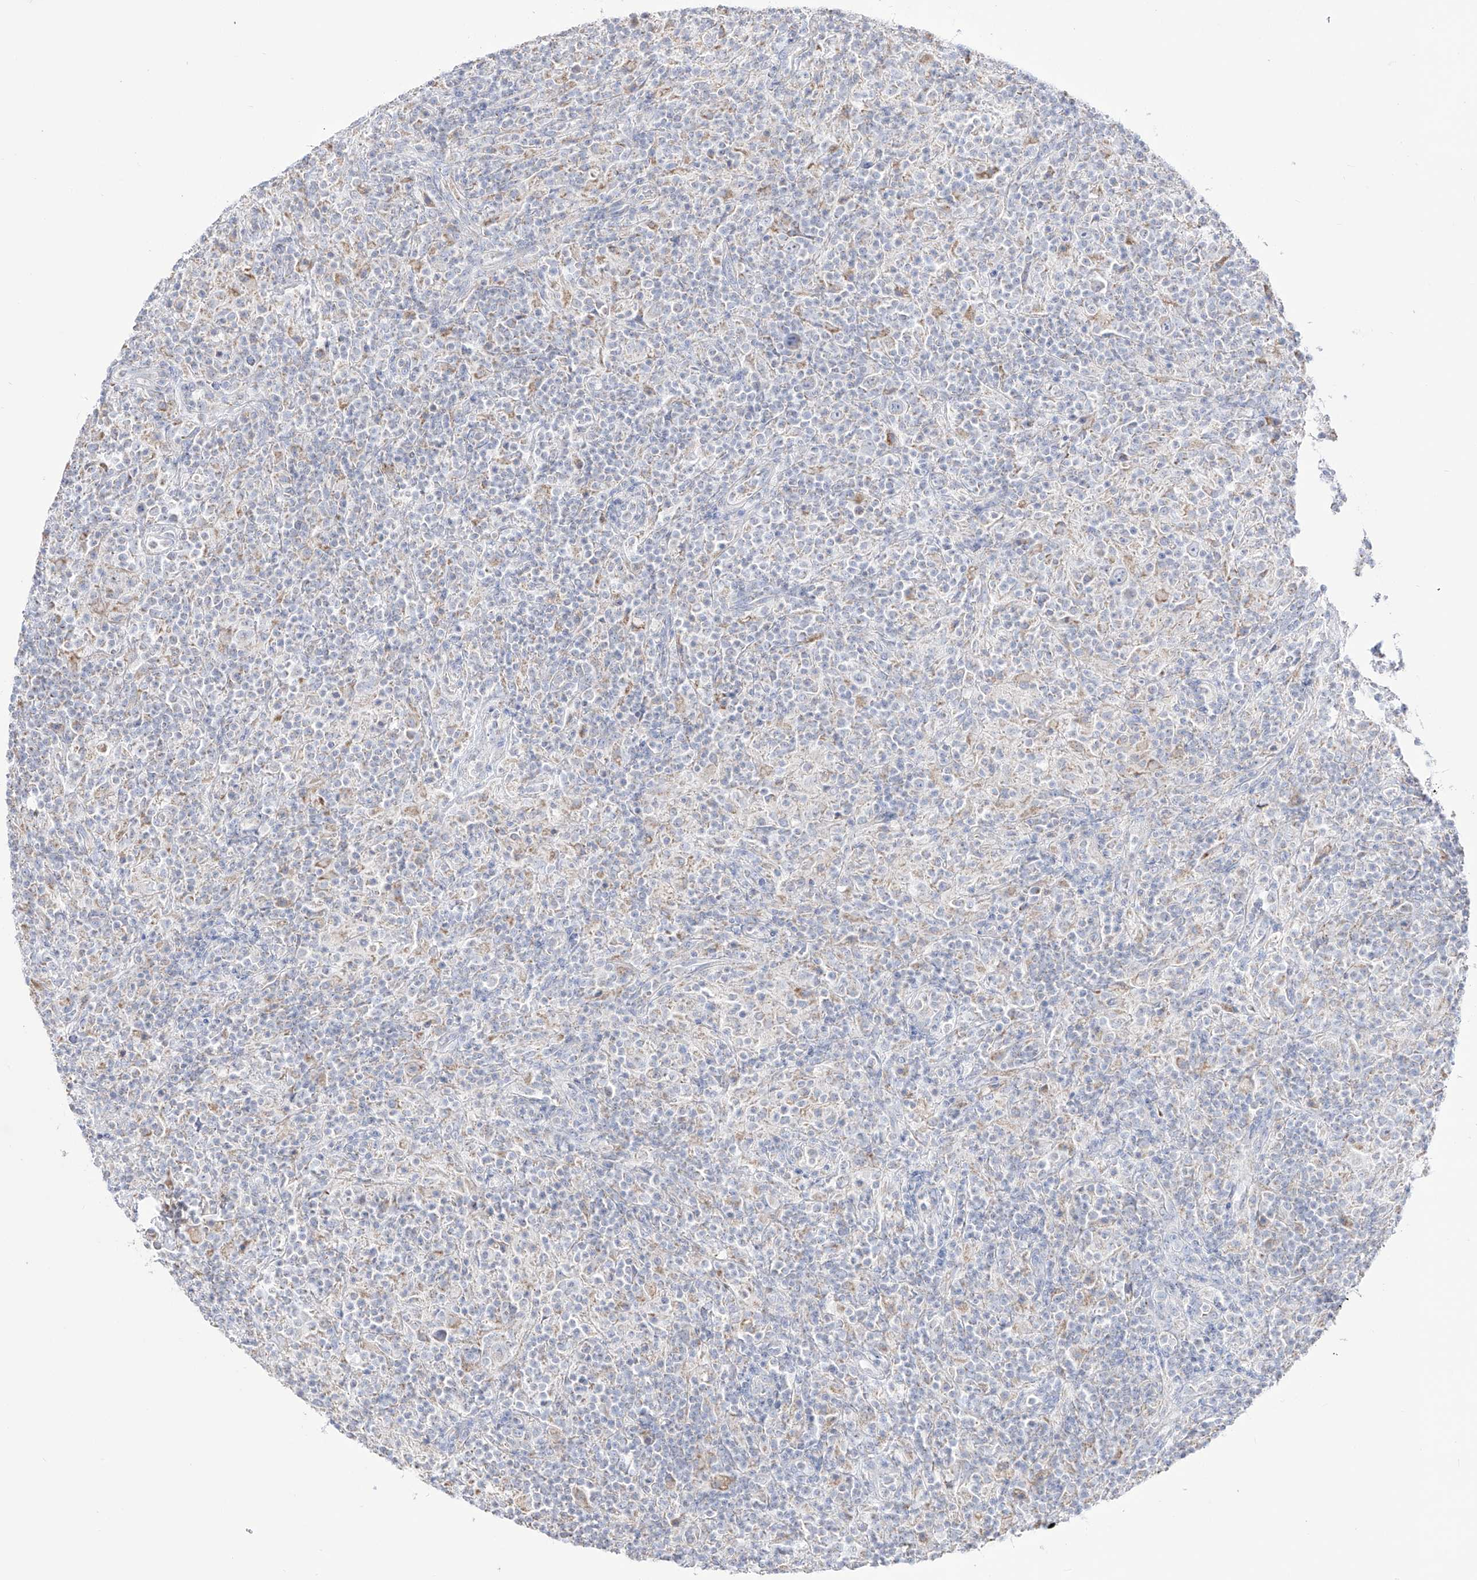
{"staining": {"intensity": "negative", "quantity": "none", "location": "none"}, "tissue": "lymphoma", "cell_type": "Tumor cells", "image_type": "cancer", "snomed": [{"axis": "morphology", "description": "Hodgkin's disease, NOS"}, {"axis": "topography", "description": "Lymph node"}], "caption": "This is an IHC micrograph of human lymphoma. There is no expression in tumor cells.", "gene": "RCHY1", "patient": {"sex": "male", "age": 70}}